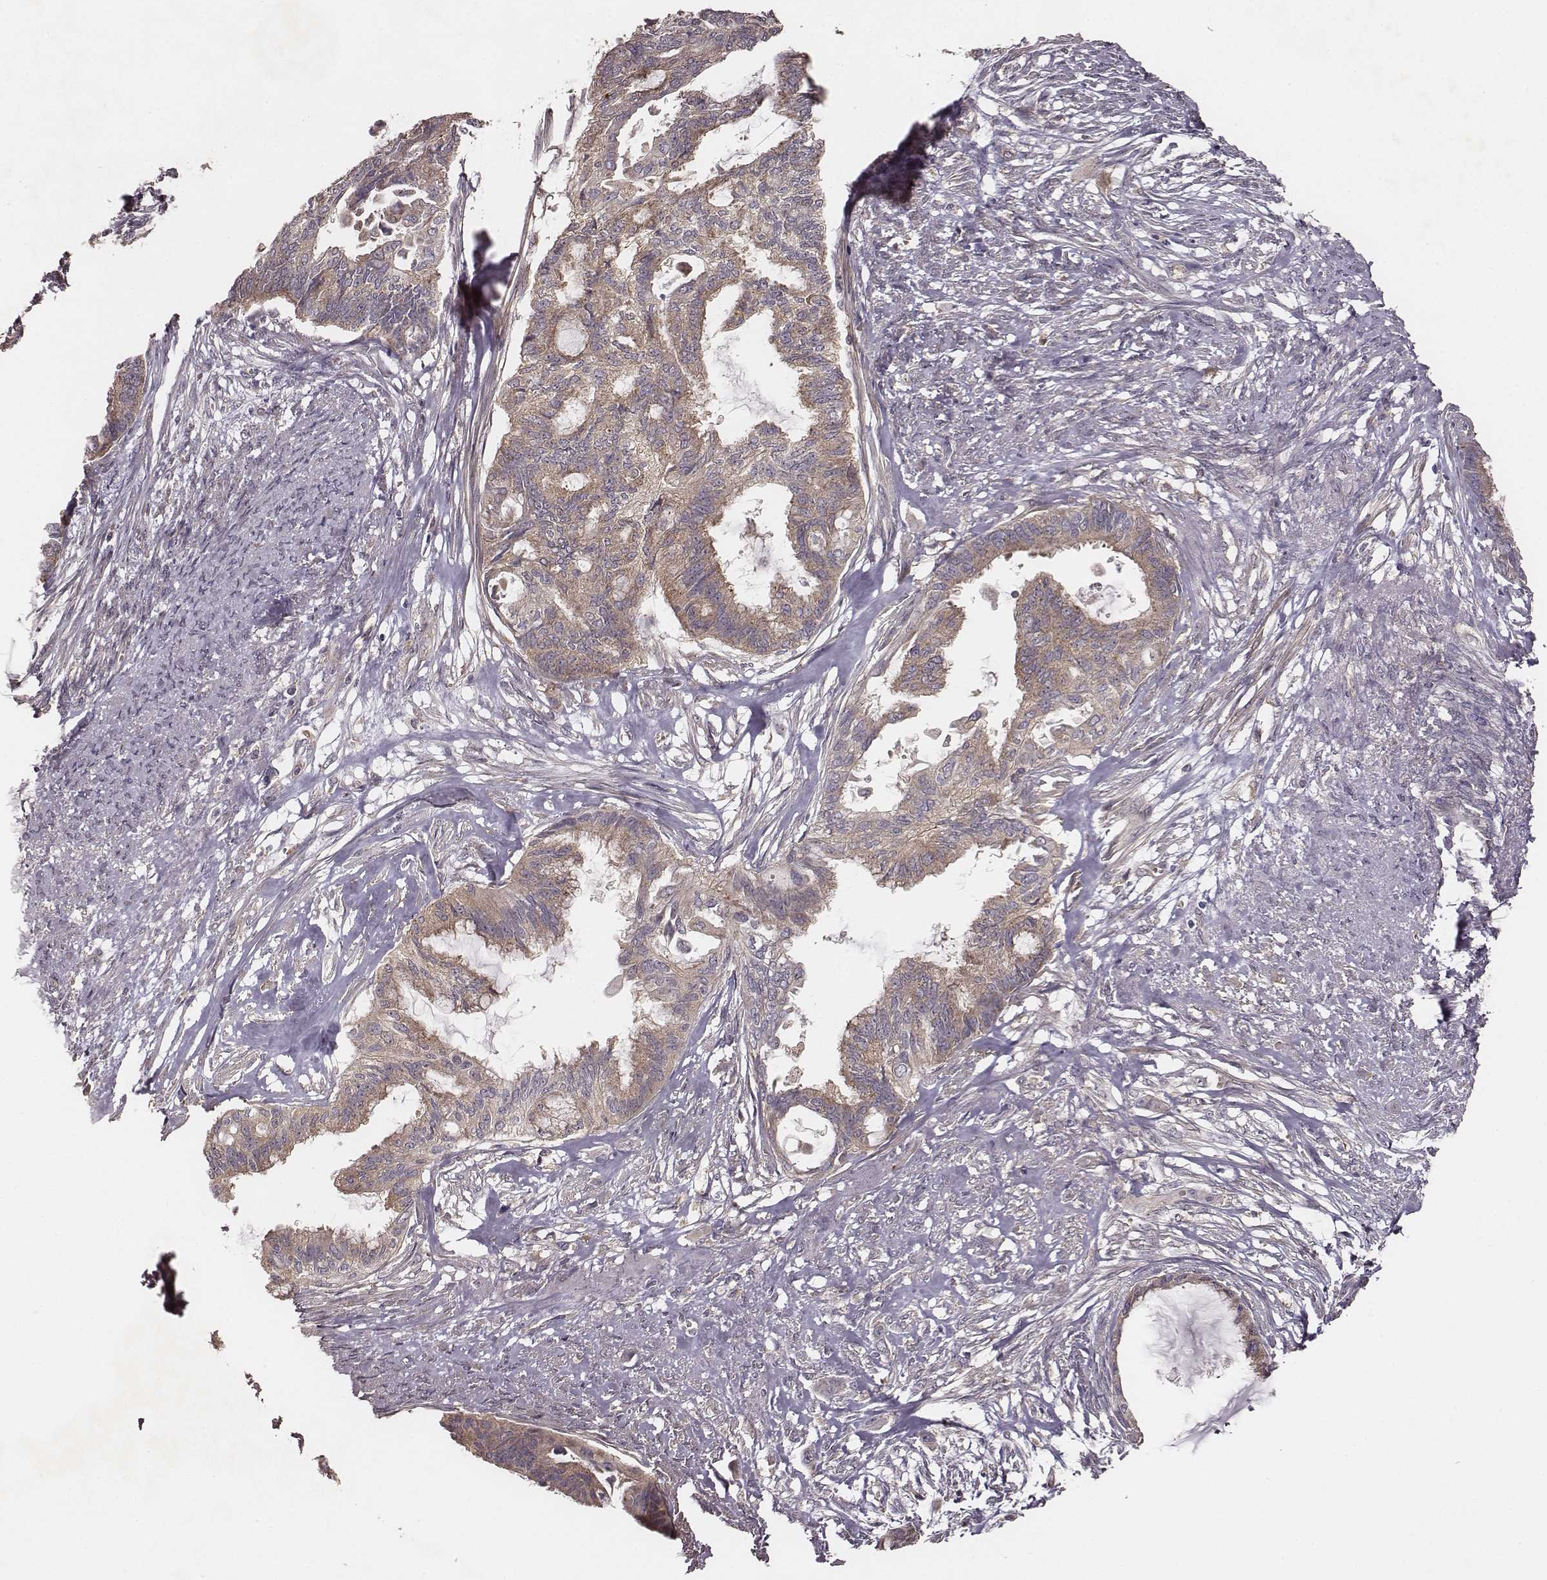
{"staining": {"intensity": "weak", "quantity": ">75%", "location": "cytoplasmic/membranous"}, "tissue": "endometrial cancer", "cell_type": "Tumor cells", "image_type": "cancer", "snomed": [{"axis": "morphology", "description": "Adenocarcinoma, NOS"}, {"axis": "topography", "description": "Endometrium"}], "caption": "An image of human adenocarcinoma (endometrial) stained for a protein exhibits weak cytoplasmic/membranous brown staining in tumor cells. (IHC, brightfield microscopy, high magnification).", "gene": "VPS26A", "patient": {"sex": "female", "age": 86}}